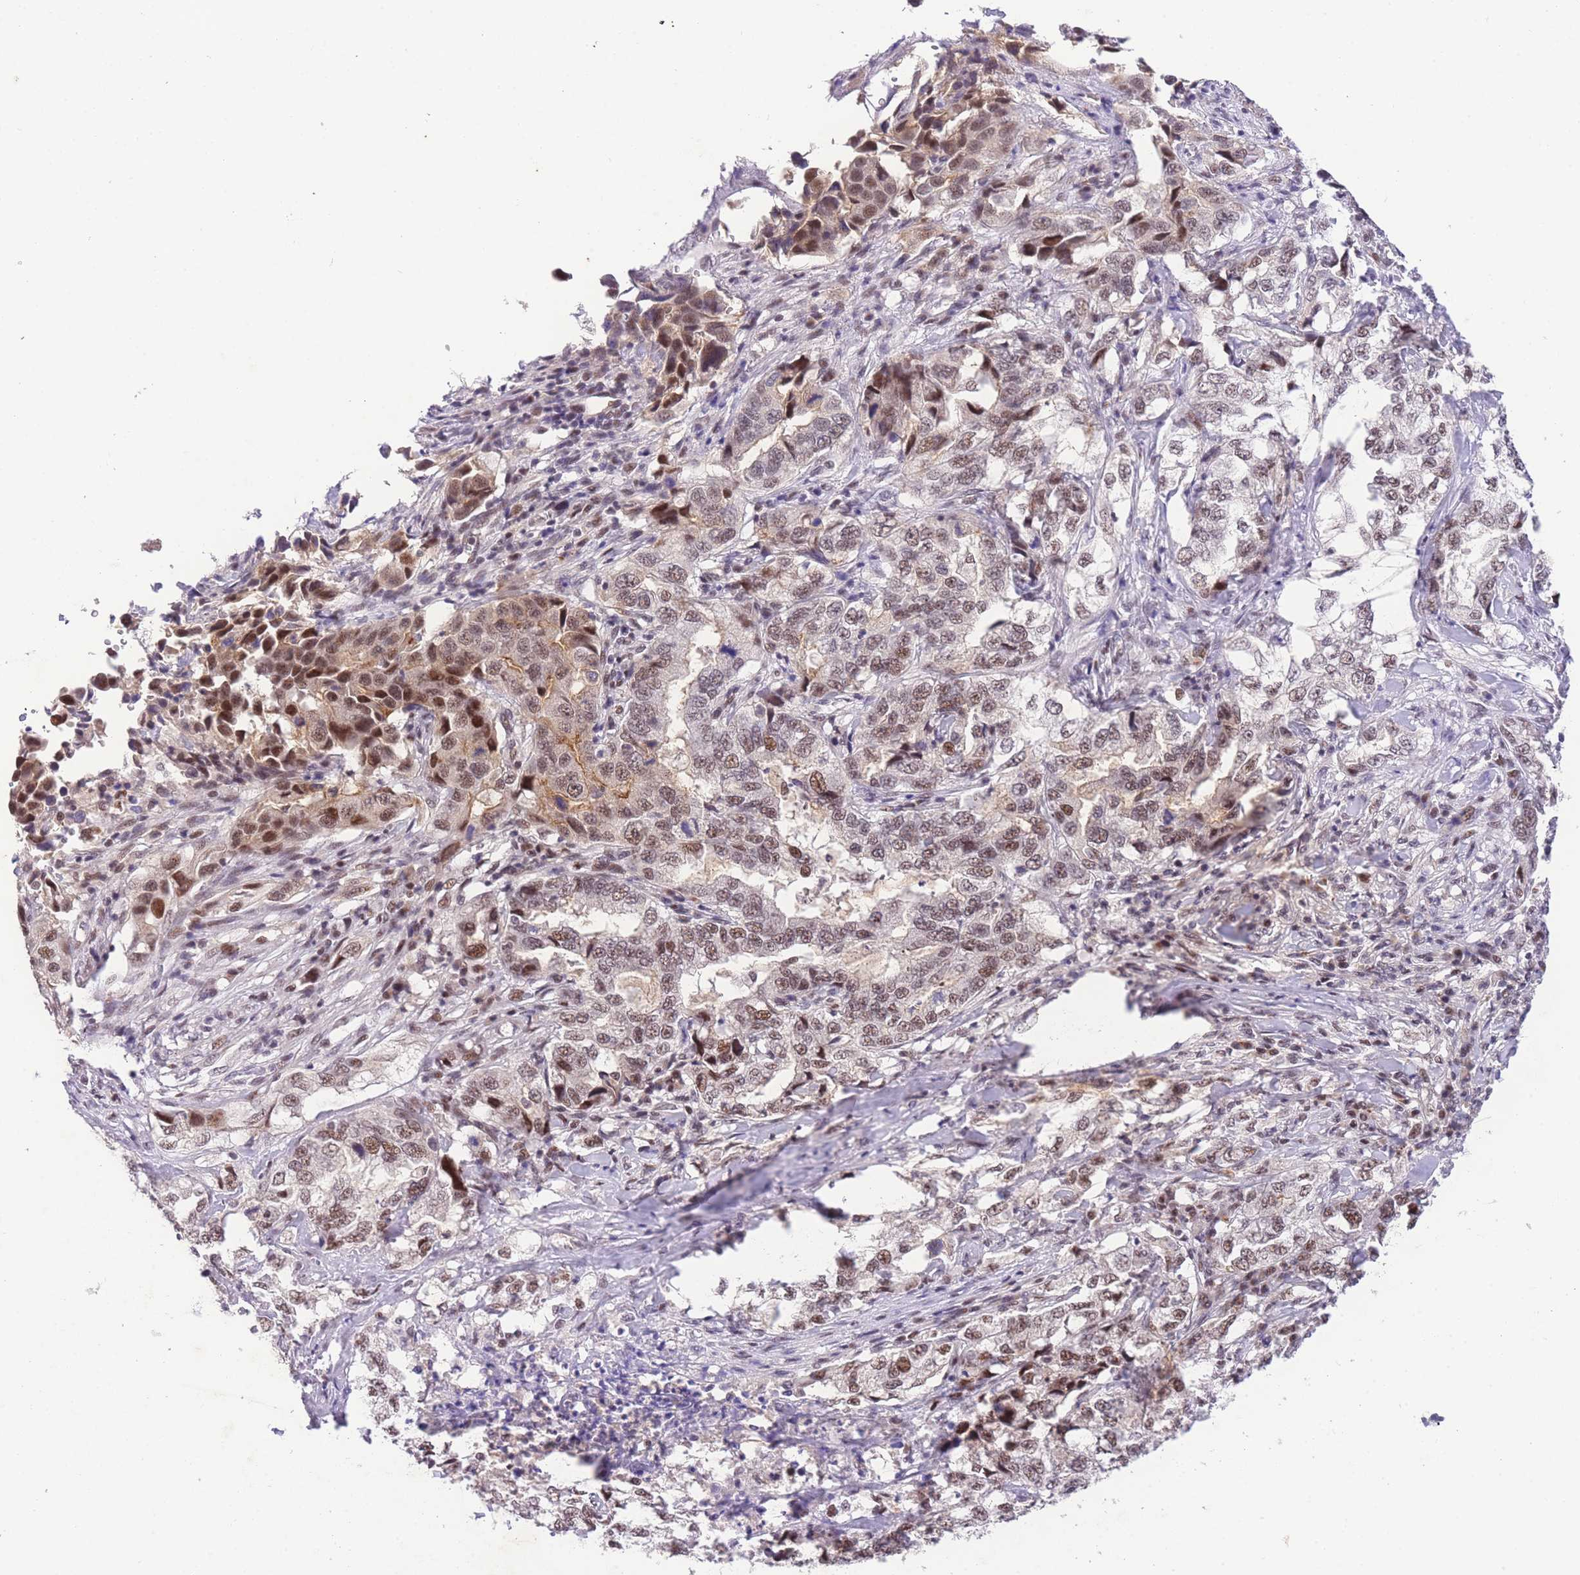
{"staining": {"intensity": "moderate", "quantity": ">75%", "location": "nuclear"}, "tissue": "lung cancer", "cell_type": "Tumor cells", "image_type": "cancer", "snomed": [{"axis": "morphology", "description": "Adenocarcinoma, NOS"}, {"axis": "topography", "description": "Lung"}], "caption": "Immunohistochemistry (IHC) of human adenocarcinoma (lung) exhibits medium levels of moderate nuclear expression in approximately >75% of tumor cells. The staining was performed using DAB (3,3'-diaminobenzidine), with brown indicating positive protein expression. Nuclei are stained blue with hematoxylin.", "gene": "SLC35F2", "patient": {"sex": "female", "age": 51}}